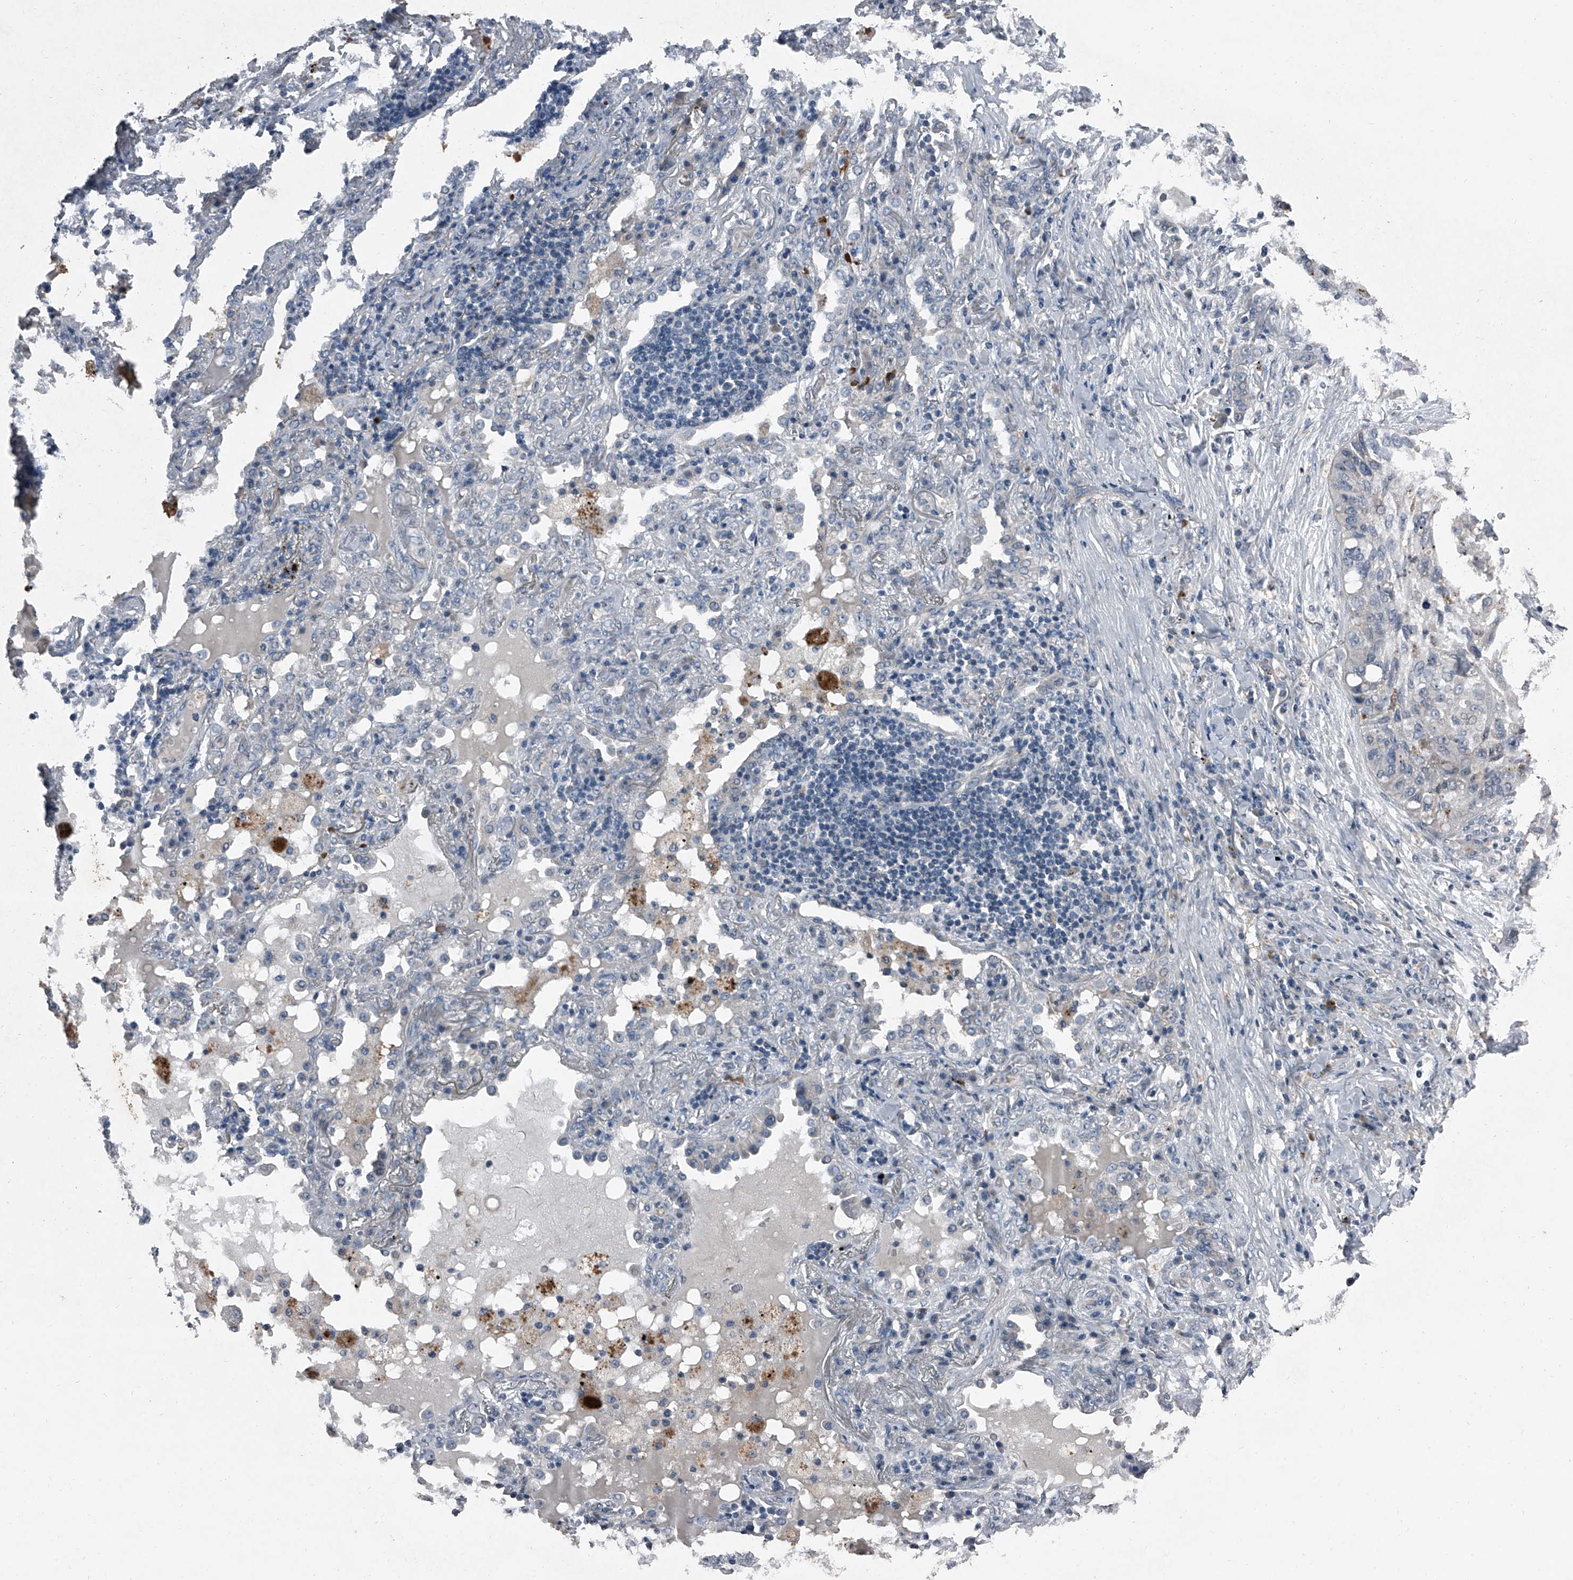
{"staining": {"intensity": "negative", "quantity": "none", "location": "none"}, "tissue": "lung cancer", "cell_type": "Tumor cells", "image_type": "cancer", "snomed": [{"axis": "morphology", "description": "Squamous cell carcinoma, NOS"}, {"axis": "topography", "description": "Lung"}], "caption": "DAB immunohistochemical staining of human lung cancer displays no significant staining in tumor cells.", "gene": "HEPHL1", "patient": {"sex": "female", "age": 63}}